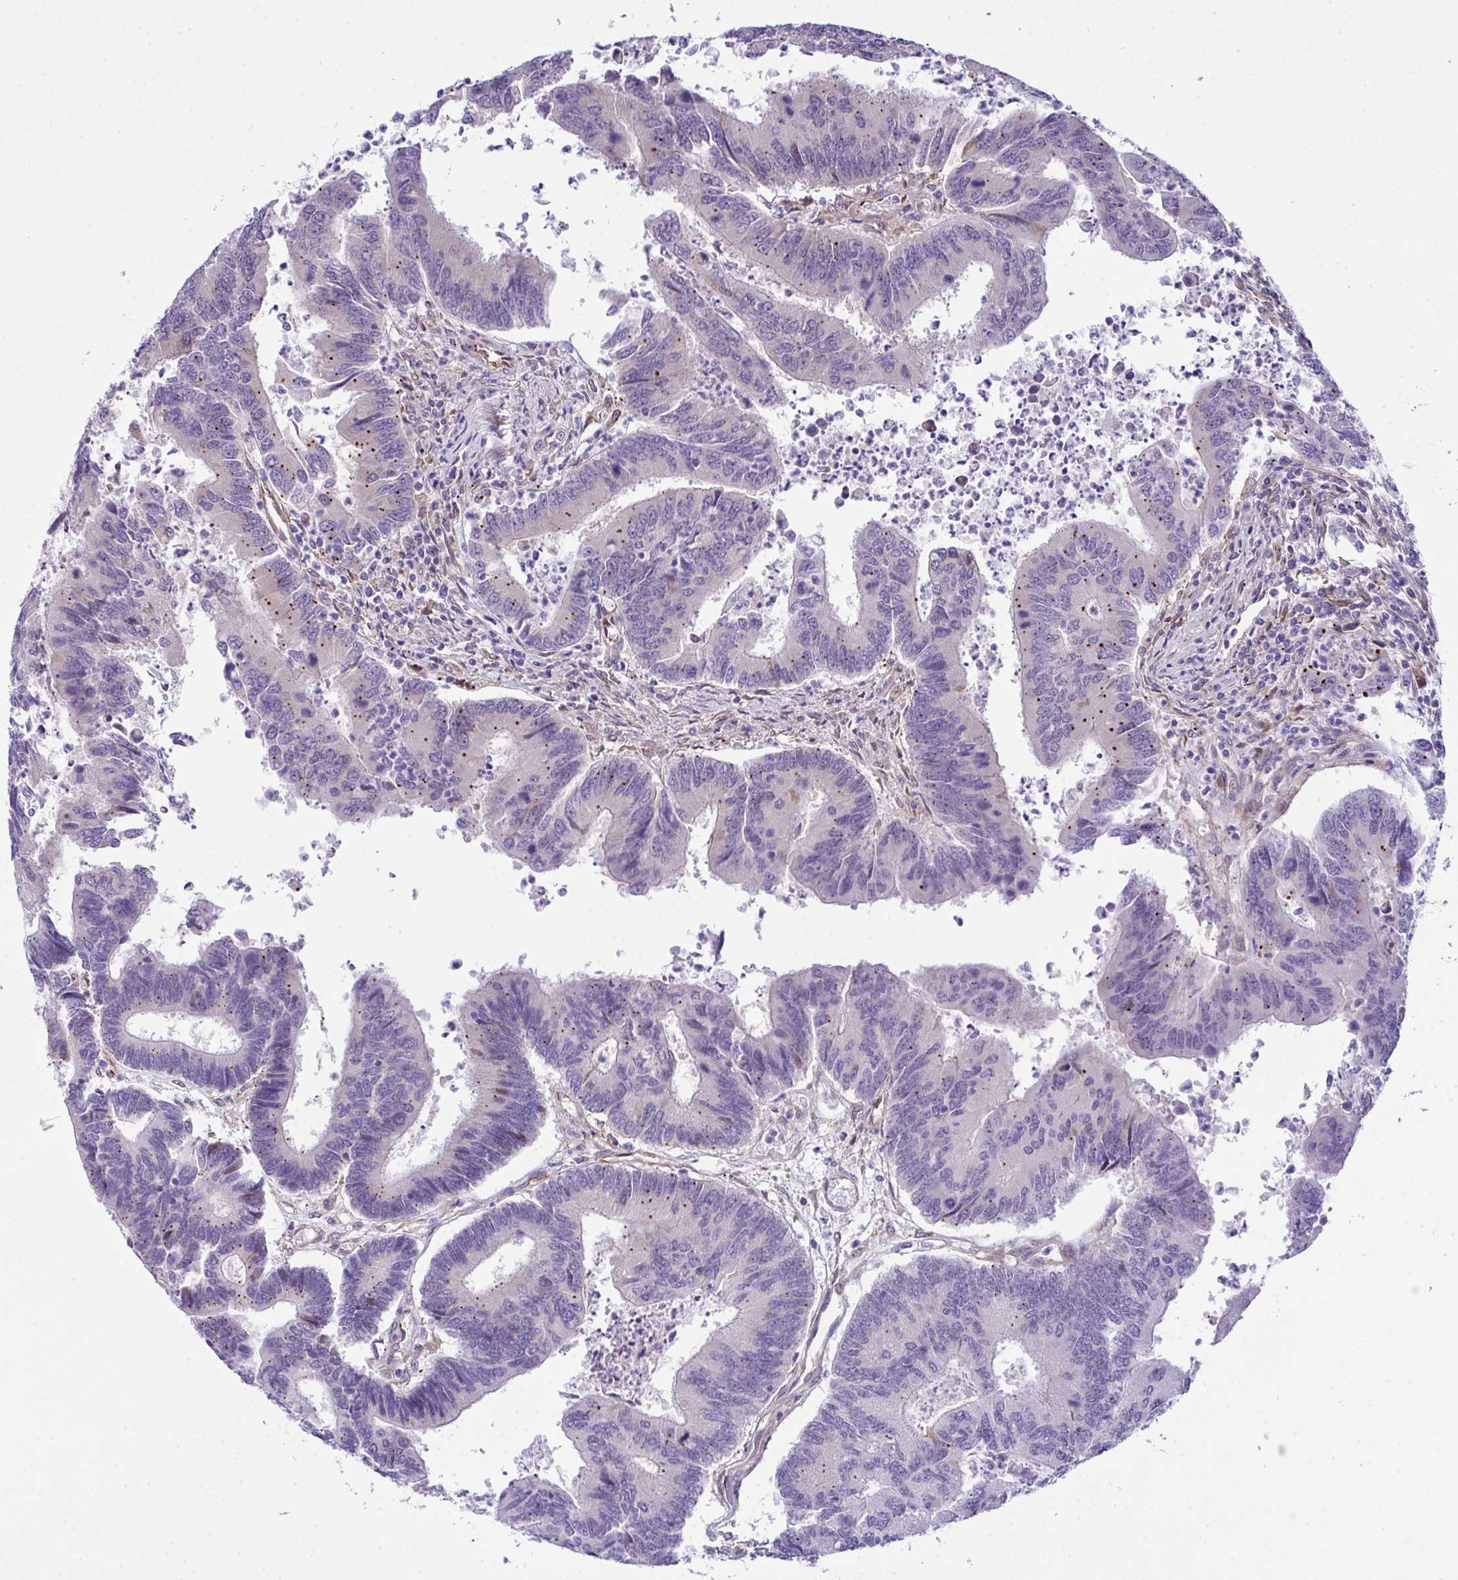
{"staining": {"intensity": "moderate", "quantity": "<25%", "location": "cytoplasmic/membranous"}, "tissue": "colorectal cancer", "cell_type": "Tumor cells", "image_type": "cancer", "snomed": [{"axis": "morphology", "description": "Adenocarcinoma, NOS"}, {"axis": "topography", "description": "Colon"}], "caption": "Immunohistochemistry (DAB) staining of colorectal adenocarcinoma displays moderate cytoplasmic/membranous protein expression in about <25% of tumor cells. The protein is stained brown, and the nuclei are stained in blue (DAB (3,3'-diaminobenzidine) IHC with brightfield microscopy, high magnification).", "gene": "RSKR", "patient": {"sex": "female", "age": 67}}